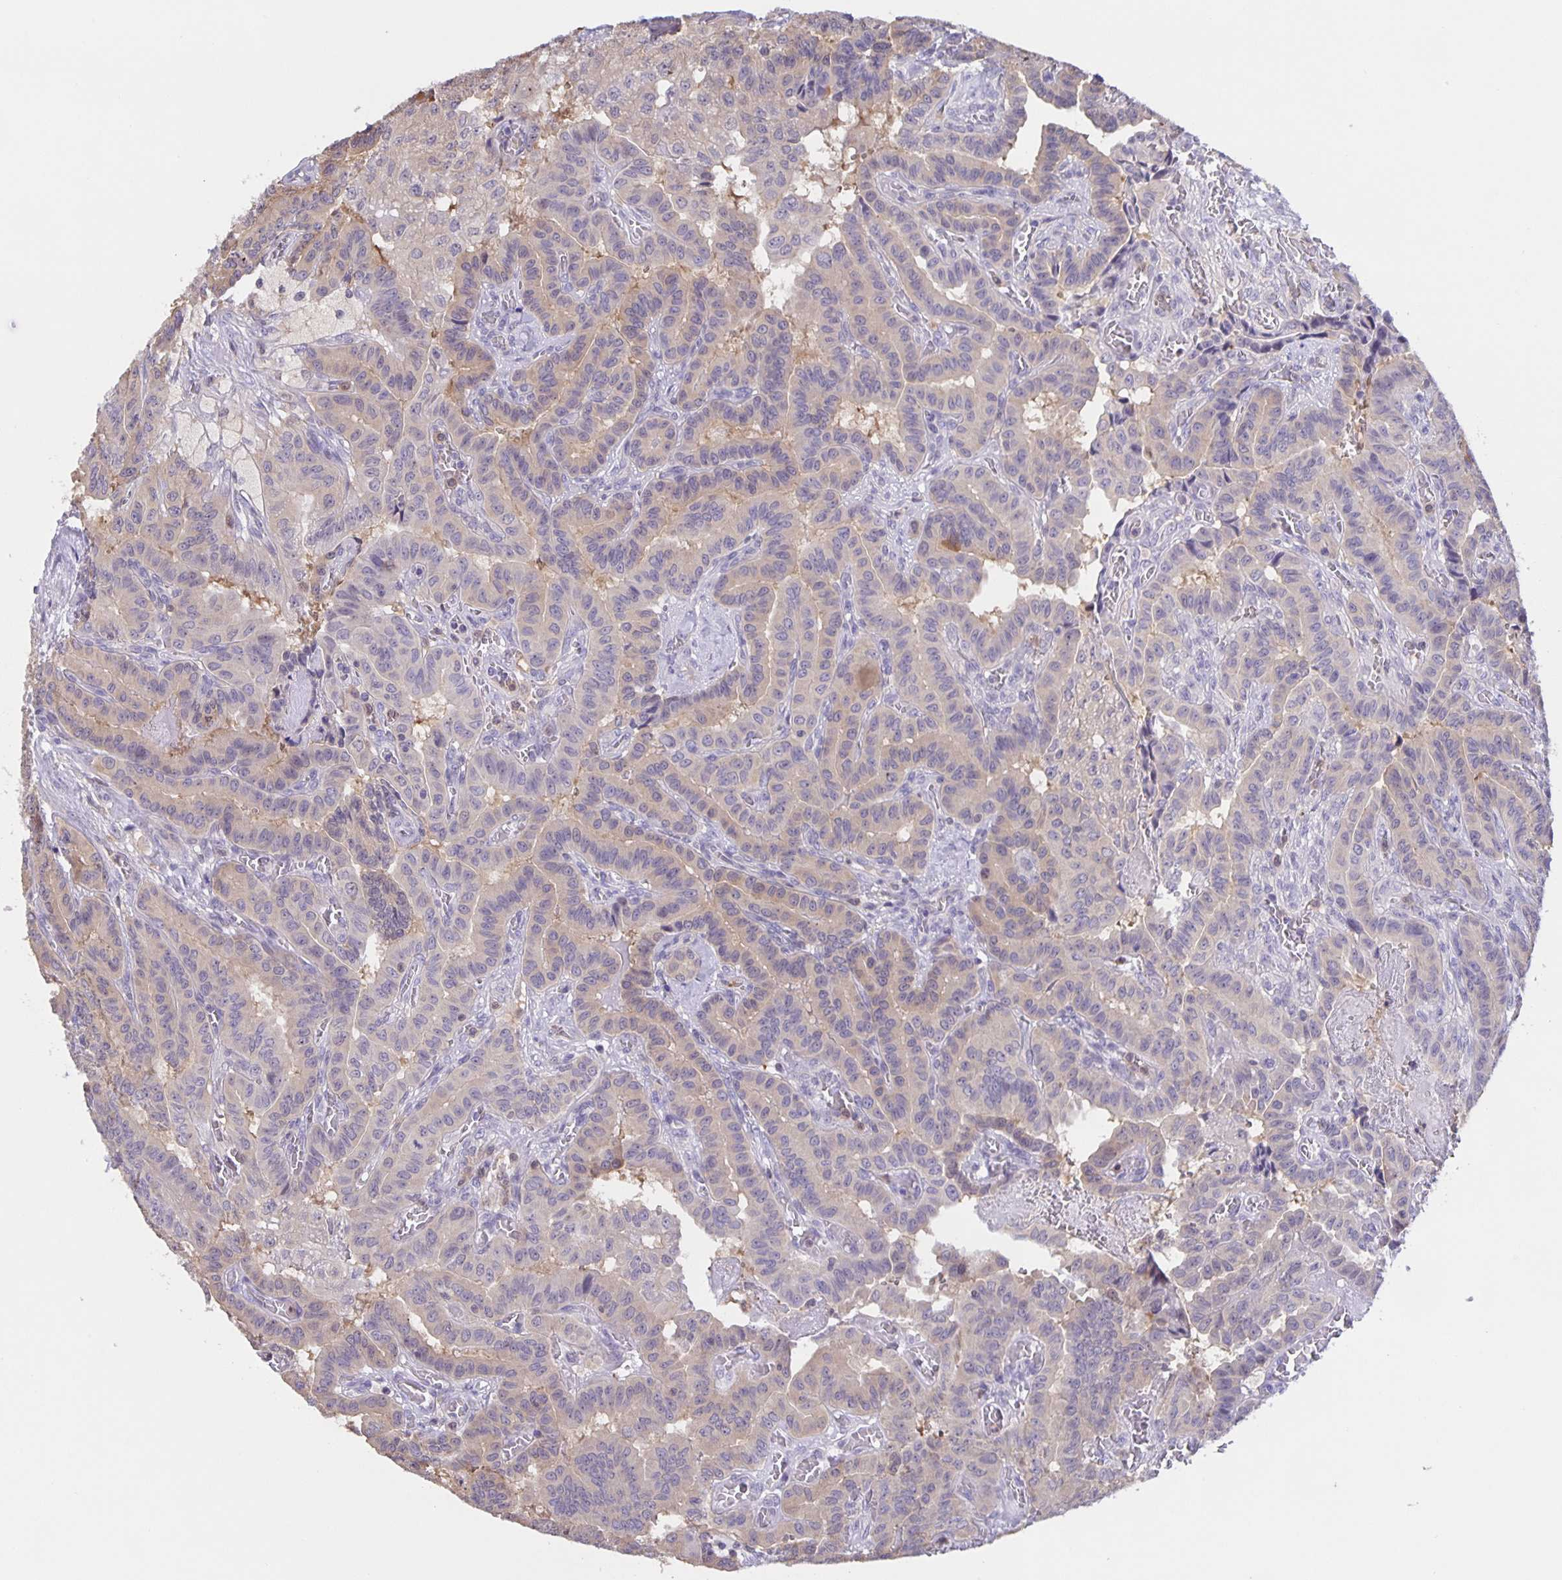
{"staining": {"intensity": "weak", "quantity": "25%-75%", "location": "cytoplasmic/membranous"}, "tissue": "thyroid cancer", "cell_type": "Tumor cells", "image_type": "cancer", "snomed": [{"axis": "morphology", "description": "Papillary adenocarcinoma, NOS"}, {"axis": "morphology", "description": "Papillary adenoma metastatic"}, {"axis": "topography", "description": "Thyroid gland"}], "caption": "IHC photomicrograph of thyroid cancer (papillary adenoma metastatic) stained for a protein (brown), which demonstrates low levels of weak cytoplasmic/membranous expression in approximately 25%-75% of tumor cells.", "gene": "MARCHF6", "patient": {"sex": "male", "age": 87}}